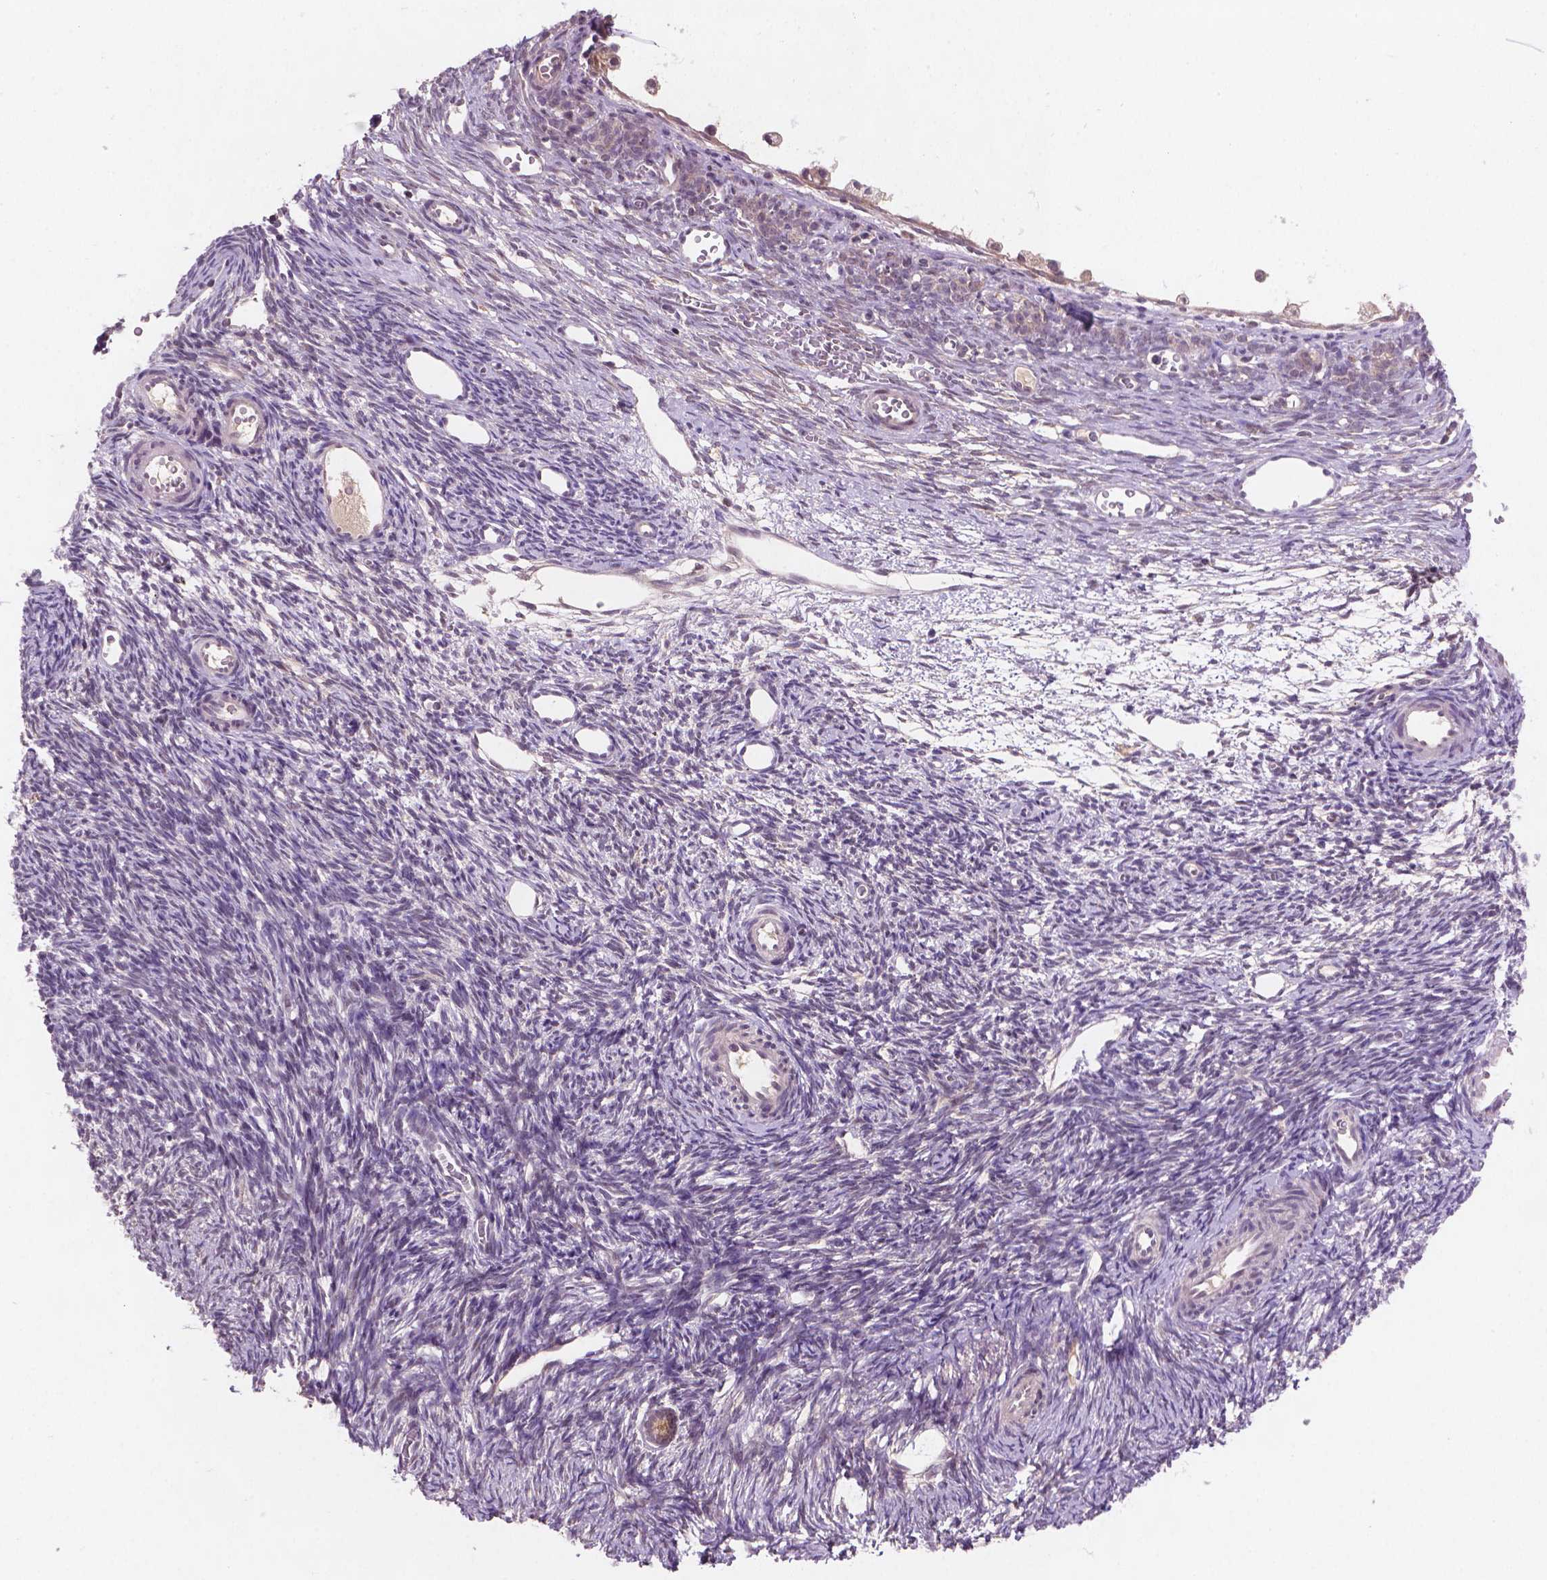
{"staining": {"intensity": "negative", "quantity": "none", "location": "none"}, "tissue": "ovary", "cell_type": "Ovarian stroma cells", "image_type": "normal", "snomed": [{"axis": "morphology", "description": "Normal tissue, NOS"}, {"axis": "topography", "description": "Ovary"}], "caption": "IHC histopathology image of unremarkable ovary stained for a protein (brown), which reveals no positivity in ovarian stroma cells.", "gene": "GXYLT2", "patient": {"sex": "female", "age": 34}}